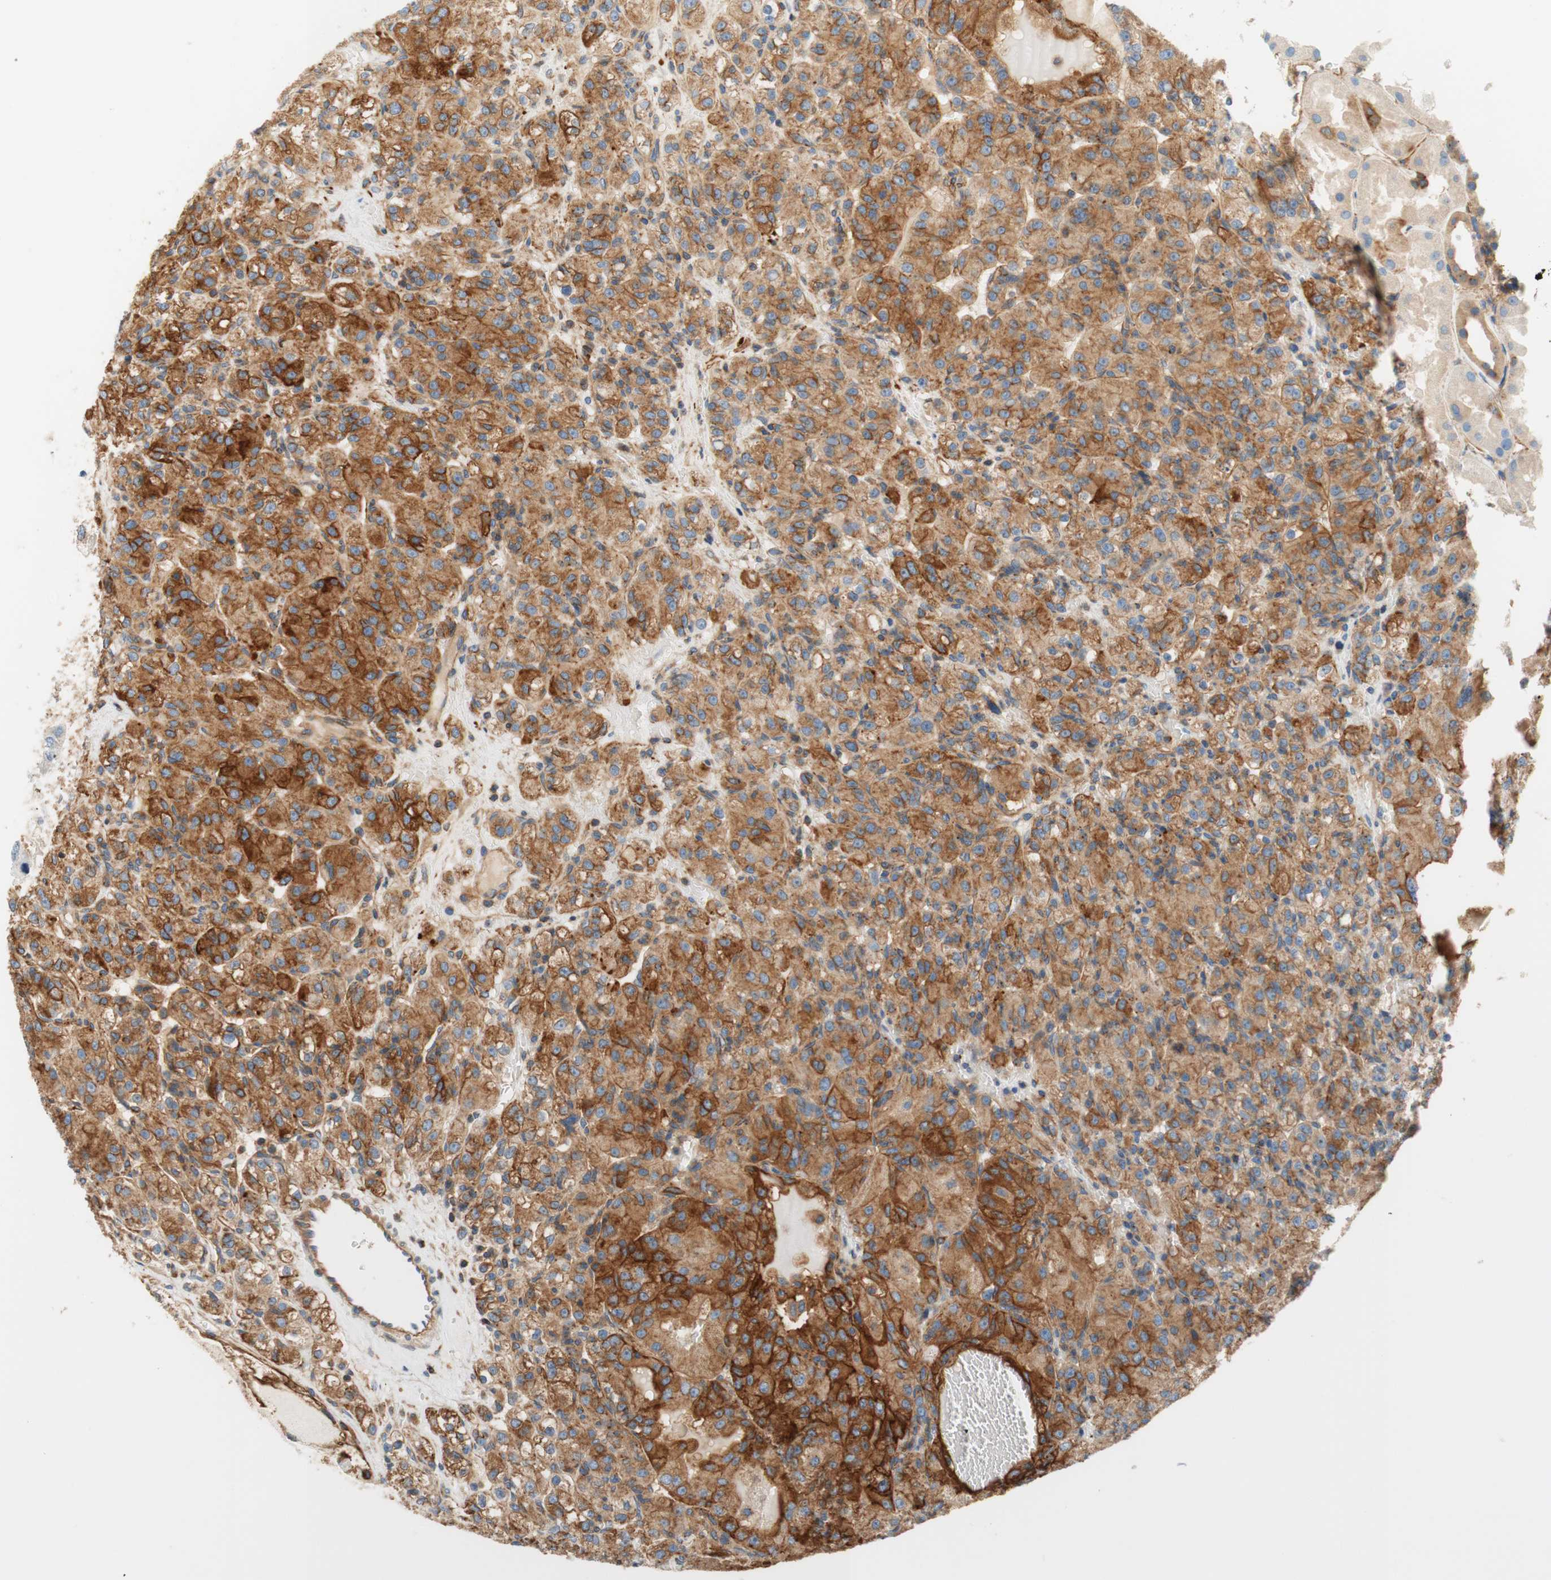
{"staining": {"intensity": "strong", "quantity": ">75%", "location": "cytoplasmic/membranous"}, "tissue": "renal cancer", "cell_type": "Tumor cells", "image_type": "cancer", "snomed": [{"axis": "morphology", "description": "Adenocarcinoma, NOS"}, {"axis": "topography", "description": "Kidney"}], "caption": "This is a micrograph of IHC staining of renal adenocarcinoma, which shows strong staining in the cytoplasmic/membranous of tumor cells.", "gene": "VPS26A", "patient": {"sex": "male", "age": 61}}